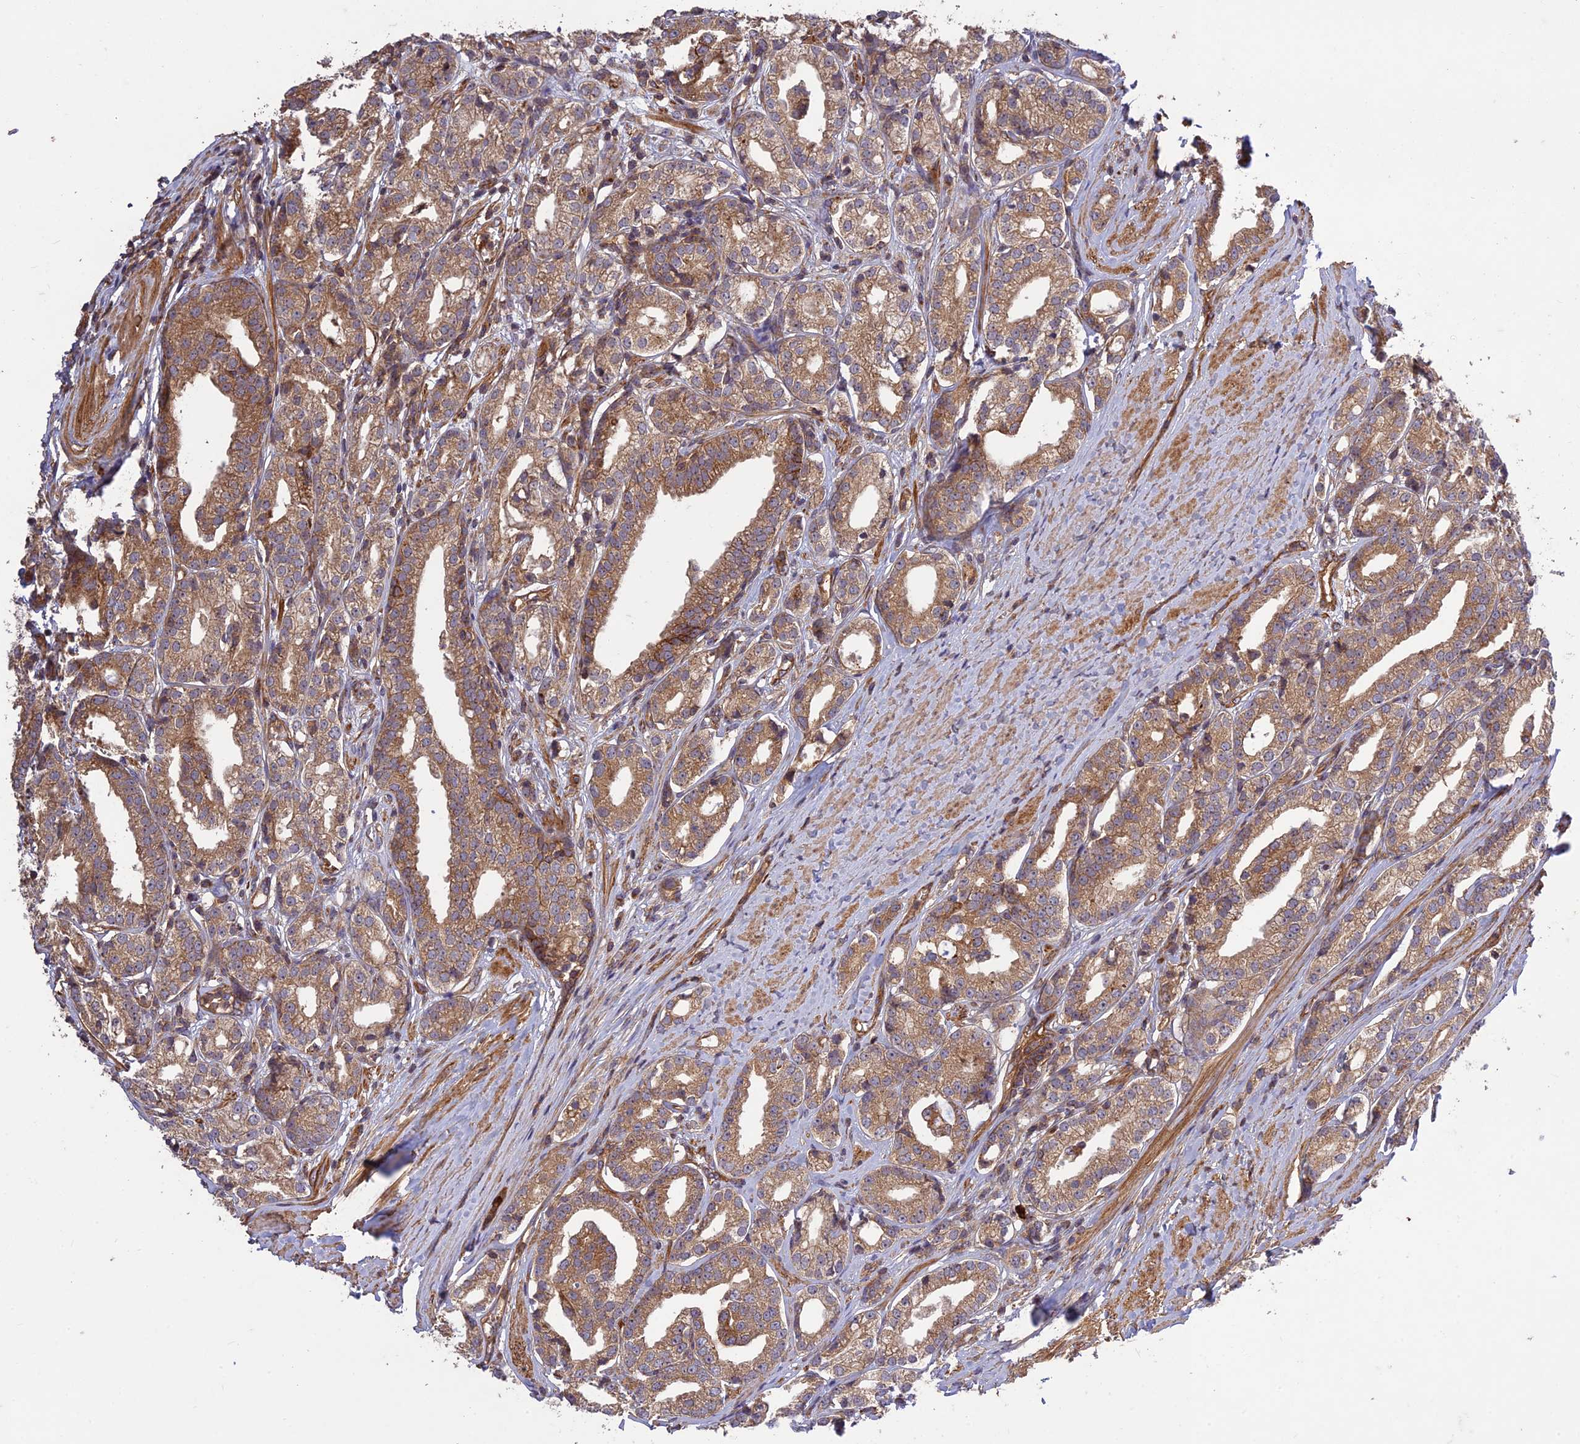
{"staining": {"intensity": "moderate", "quantity": ">75%", "location": "cytoplasmic/membranous"}, "tissue": "prostate cancer", "cell_type": "Tumor cells", "image_type": "cancer", "snomed": [{"axis": "morphology", "description": "Adenocarcinoma, High grade"}, {"axis": "topography", "description": "Prostate"}], "caption": "An image of prostate adenocarcinoma (high-grade) stained for a protein shows moderate cytoplasmic/membranous brown staining in tumor cells.", "gene": "TMEM131L", "patient": {"sex": "male", "age": 69}}